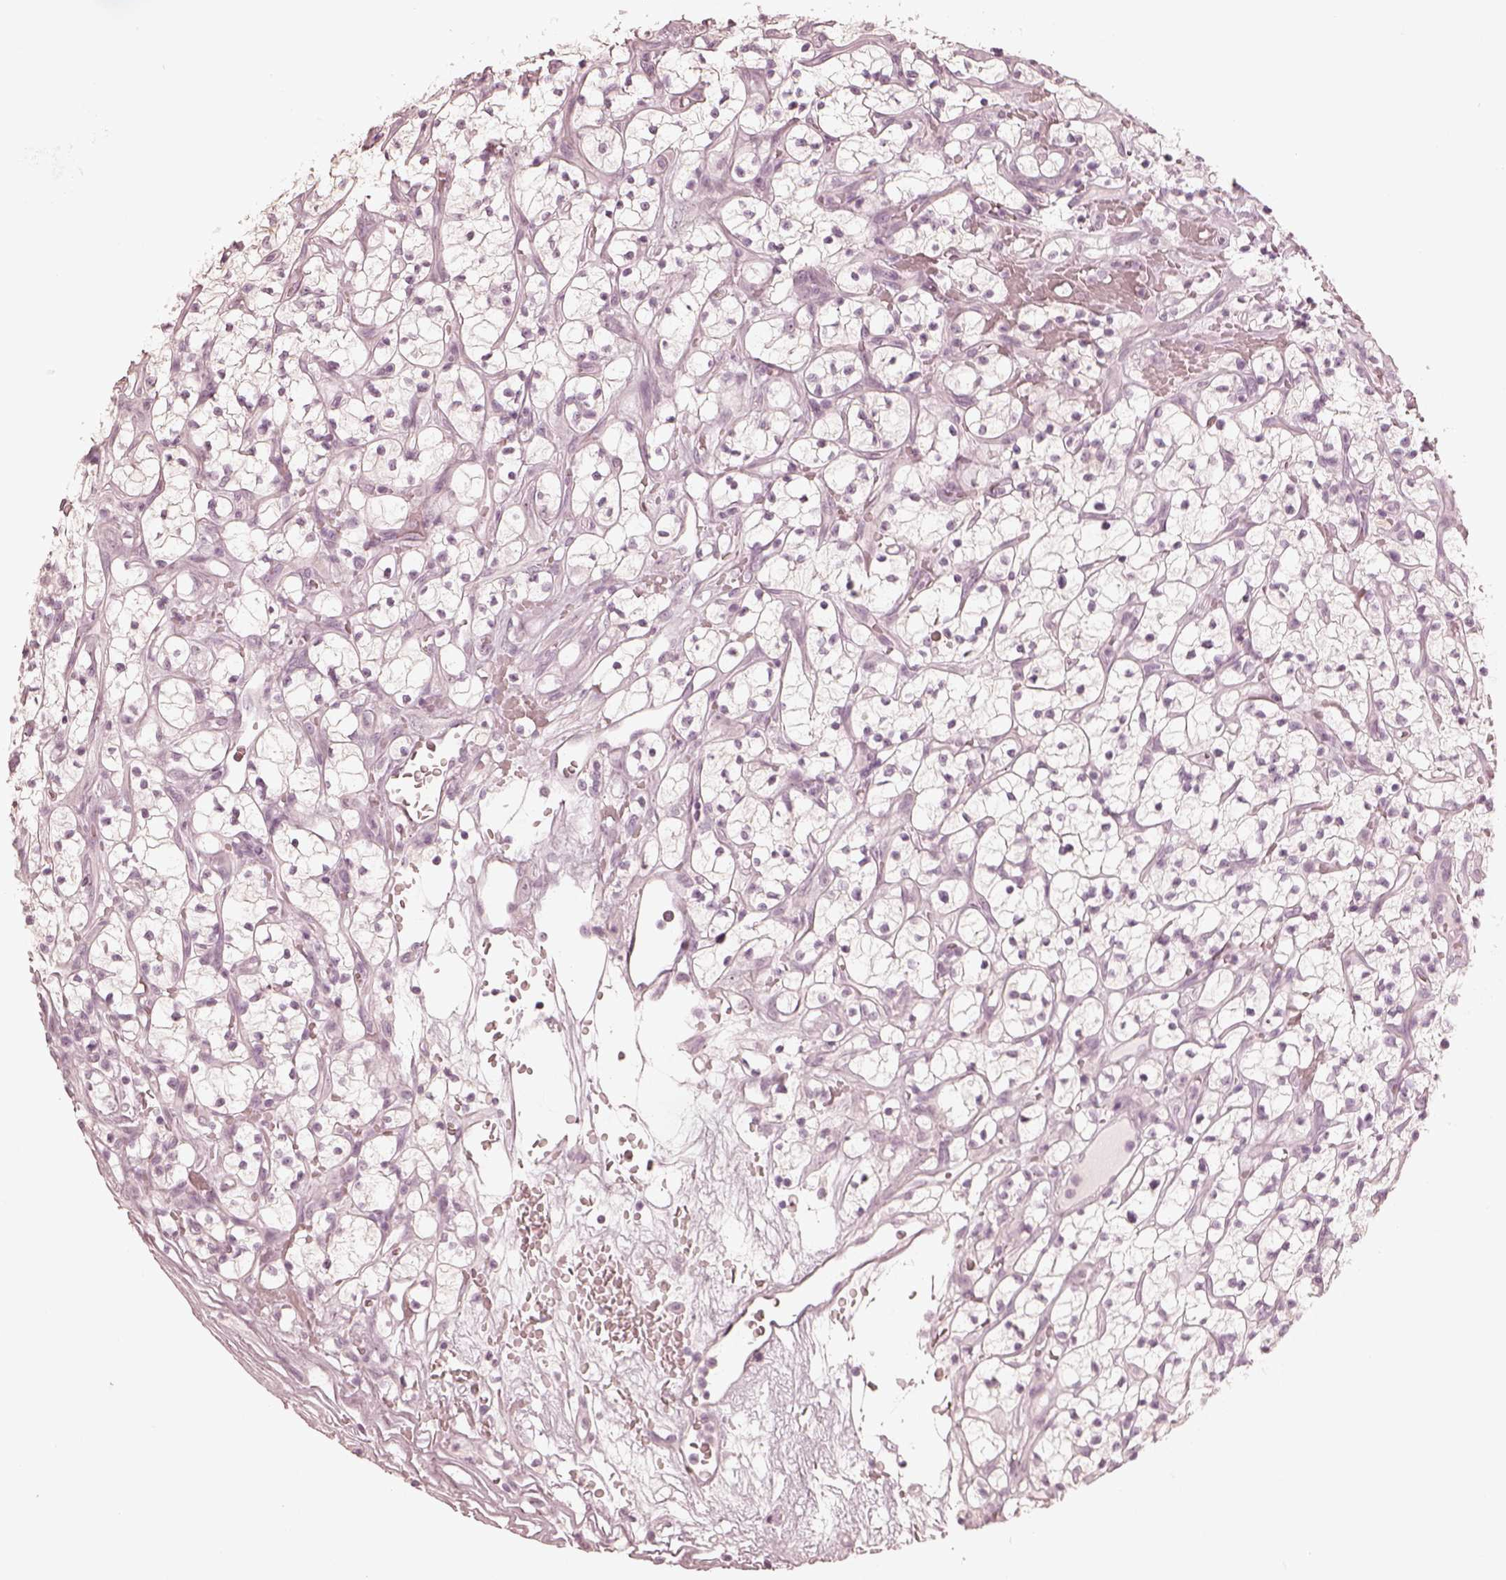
{"staining": {"intensity": "negative", "quantity": "none", "location": "none"}, "tissue": "renal cancer", "cell_type": "Tumor cells", "image_type": "cancer", "snomed": [{"axis": "morphology", "description": "Adenocarcinoma, NOS"}, {"axis": "topography", "description": "Kidney"}], "caption": "Tumor cells are negative for protein expression in human renal adenocarcinoma.", "gene": "CALR3", "patient": {"sex": "female", "age": 64}}